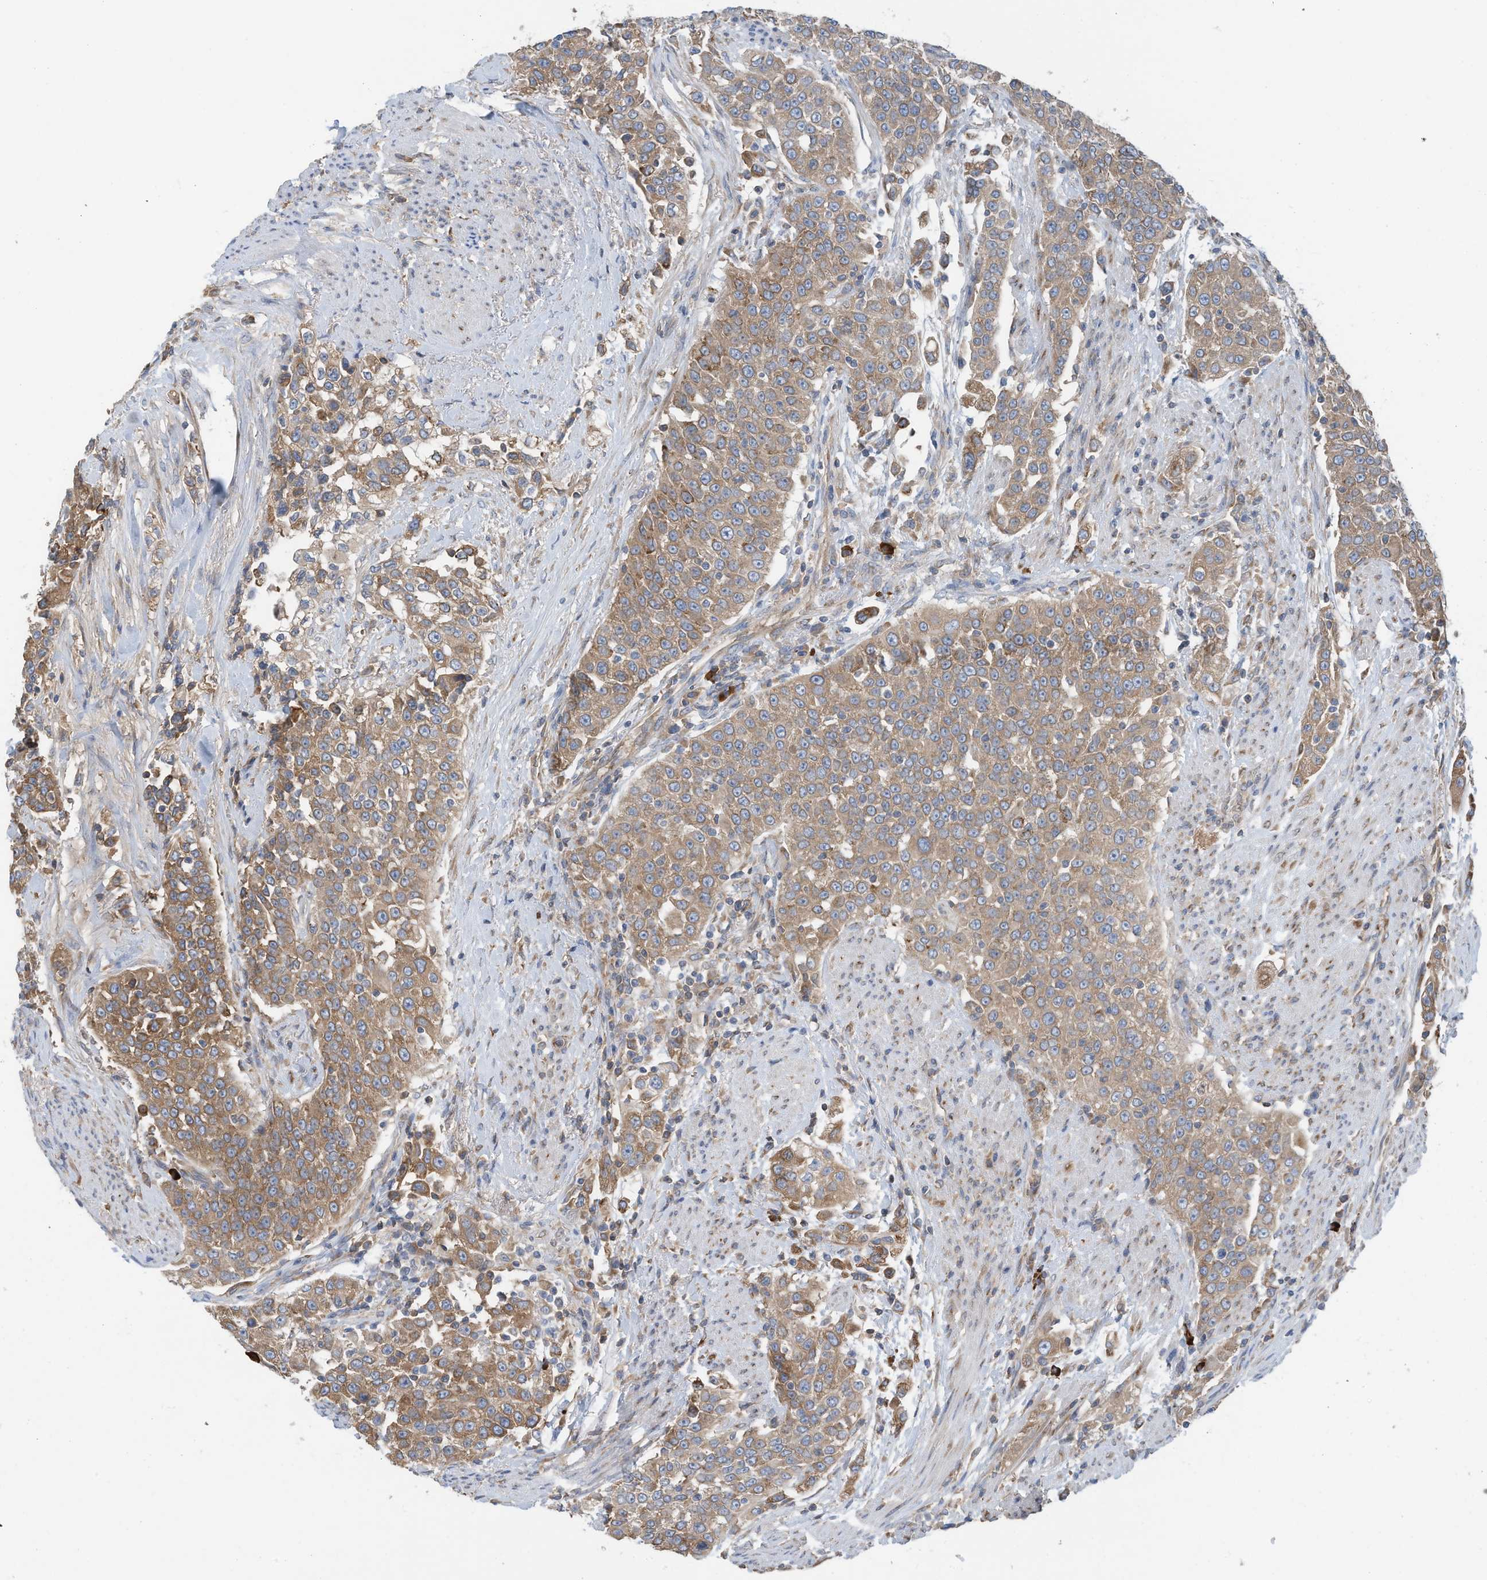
{"staining": {"intensity": "moderate", "quantity": ">75%", "location": "cytoplasmic/membranous"}, "tissue": "urothelial cancer", "cell_type": "Tumor cells", "image_type": "cancer", "snomed": [{"axis": "morphology", "description": "Urothelial carcinoma, High grade"}, {"axis": "topography", "description": "Urinary bladder"}], "caption": "Immunohistochemistry (IHC) of human urothelial cancer shows medium levels of moderate cytoplasmic/membranous expression in about >75% of tumor cells.", "gene": "SLC5A11", "patient": {"sex": "female", "age": 80}}